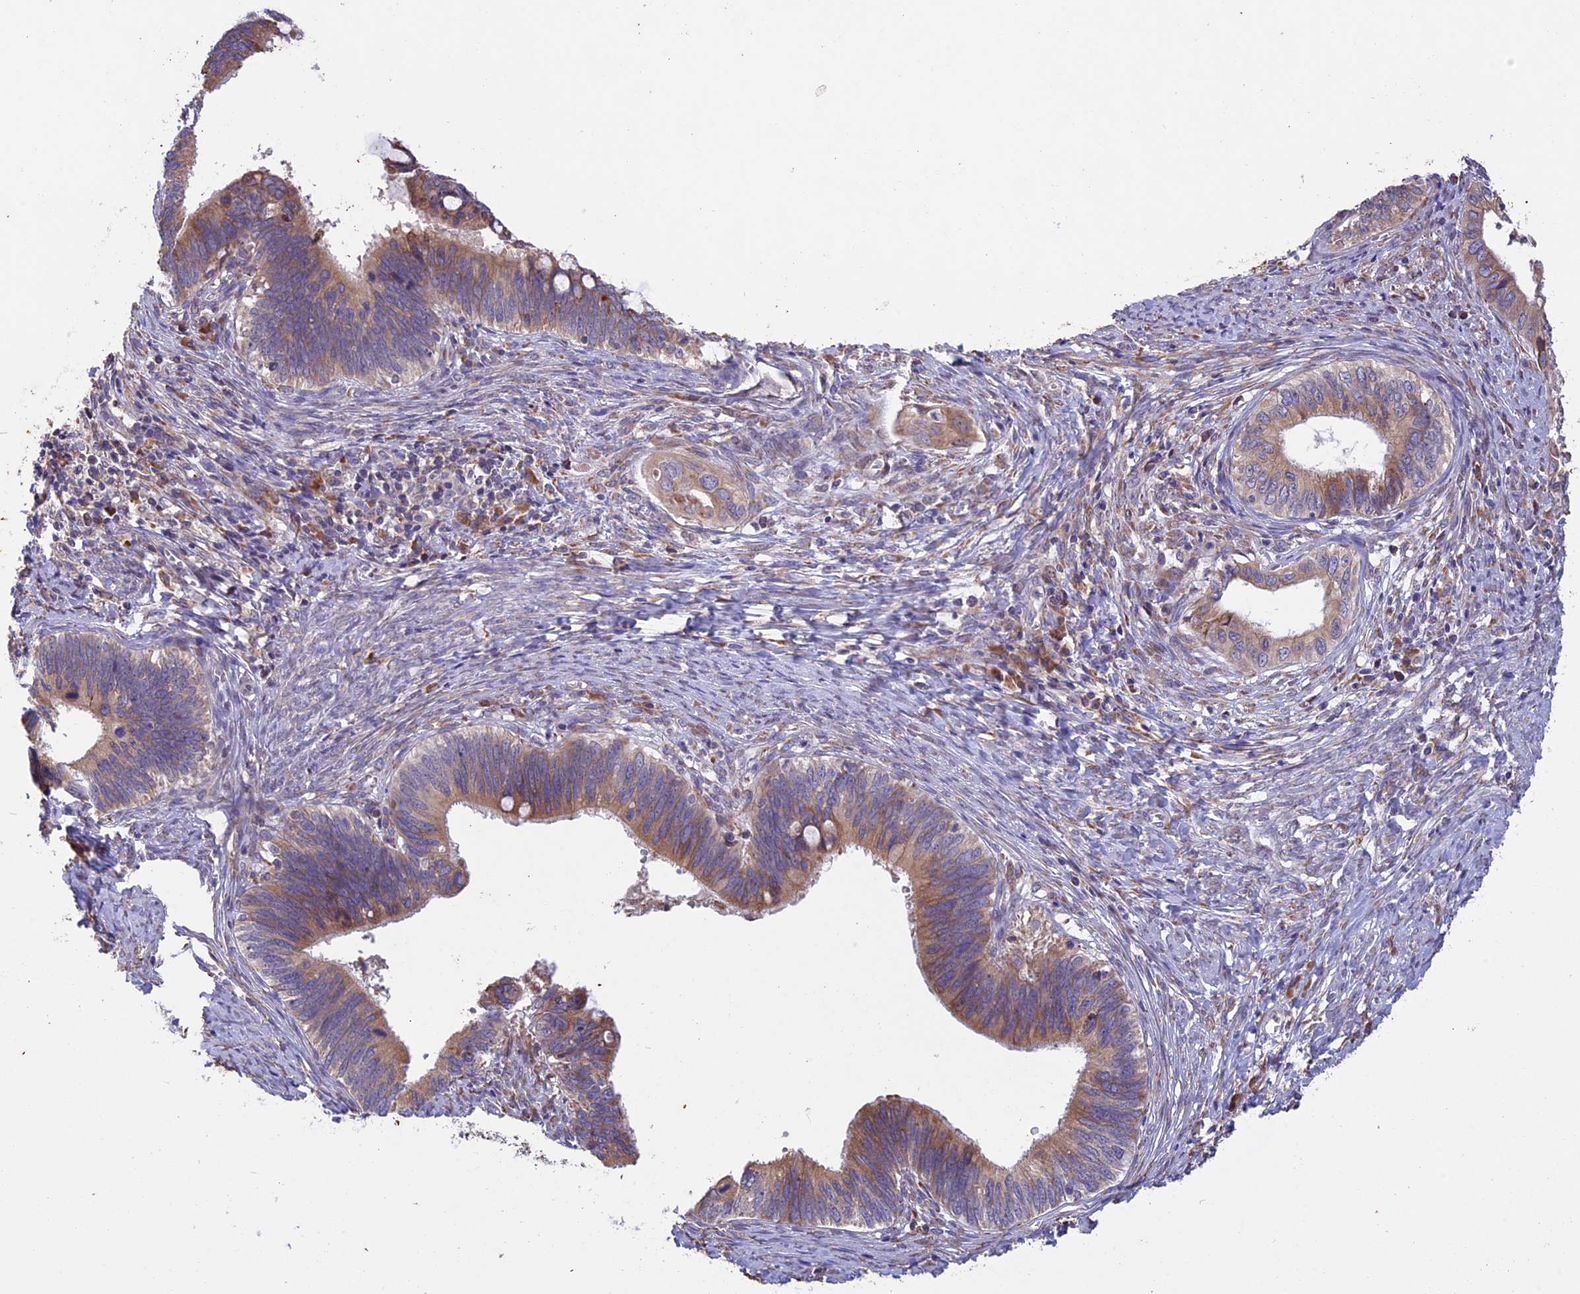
{"staining": {"intensity": "moderate", "quantity": ">75%", "location": "cytoplasmic/membranous"}, "tissue": "cervical cancer", "cell_type": "Tumor cells", "image_type": "cancer", "snomed": [{"axis": "morphology", "description": "Adenocarcinoma, NOS"}, {"axis": "topography", "description": "Cervix"}], "caption": "Protein positivity by immunohistochemistry (IHC) demonstrates moderate cytoplasmic/membranous positivity in approximately >75% of tumor cells in cervical adenocarcinoma.", "gene": "DMRTA2", "patient": {"sex": "female", "age": 42}}